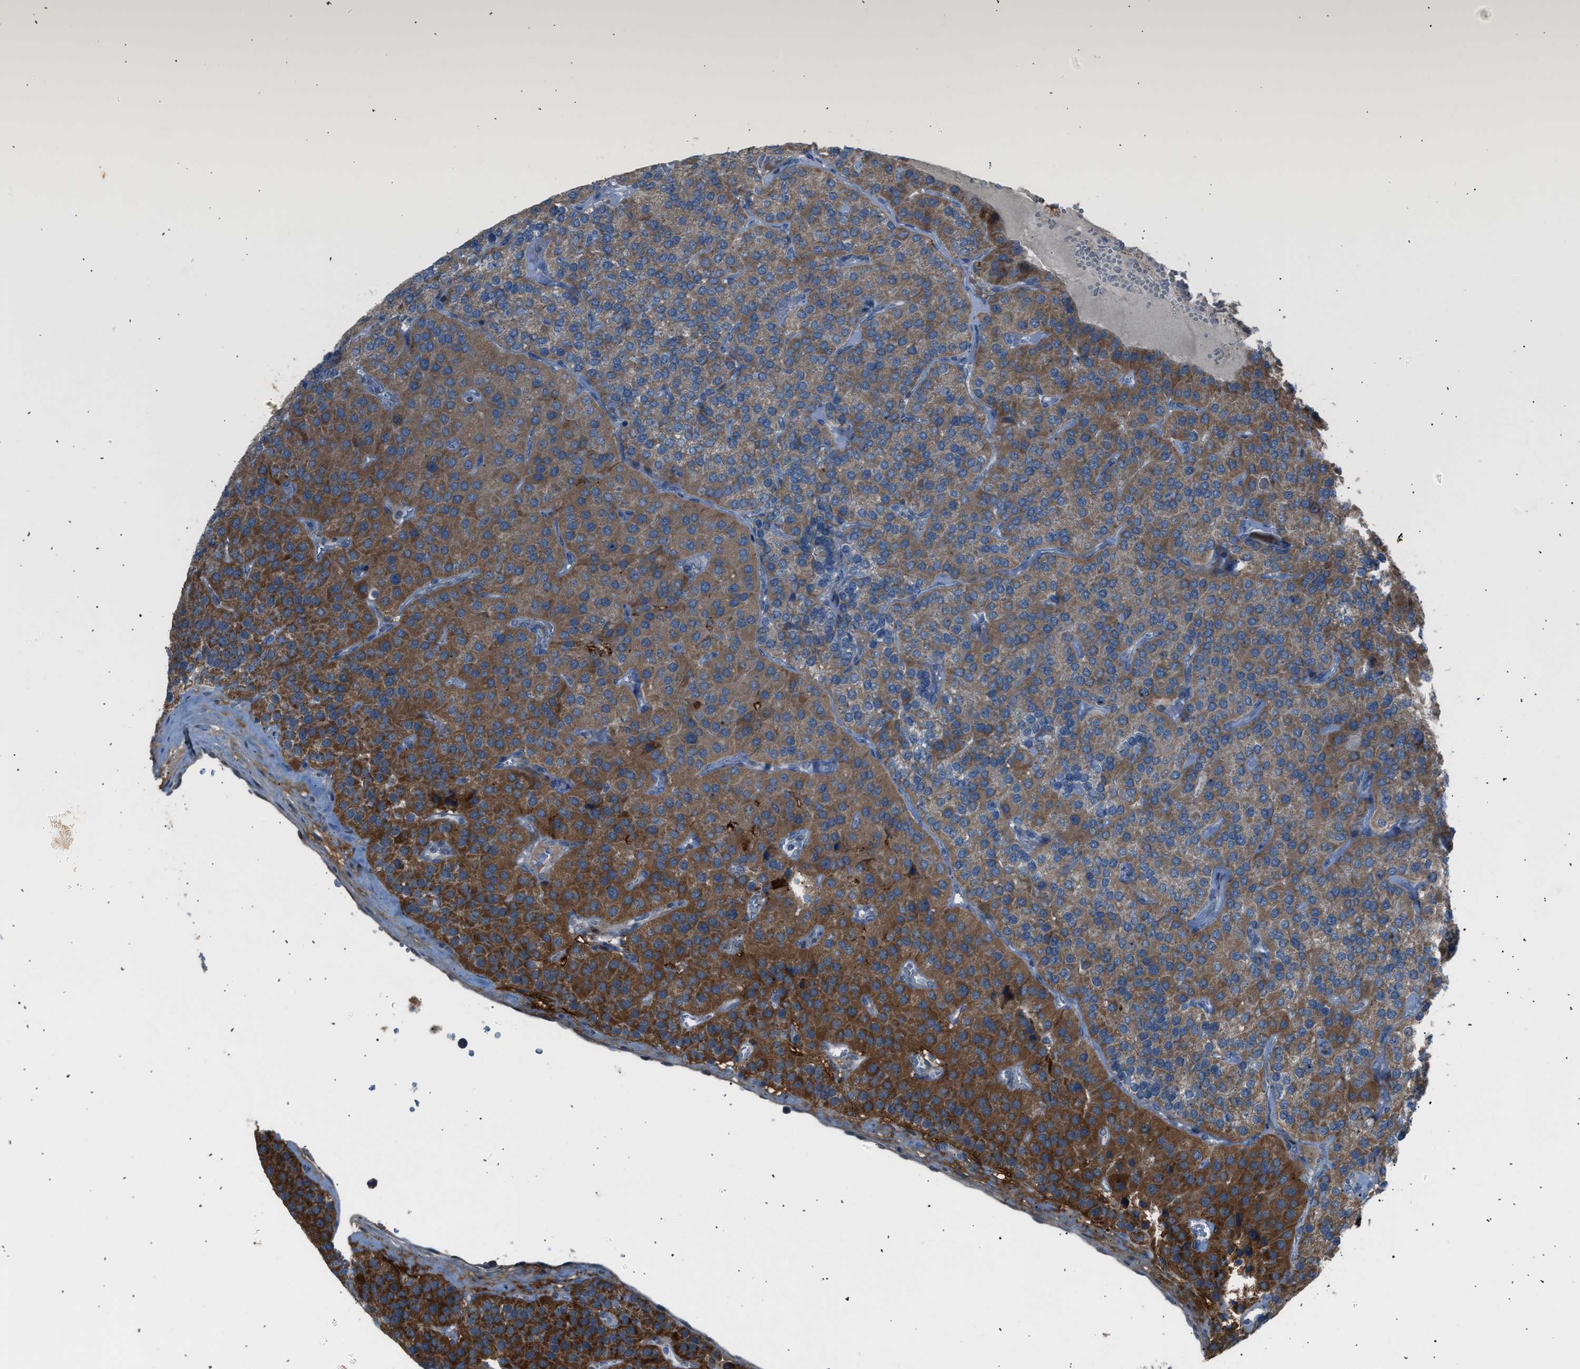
{"staining": {"intensity": "strong", "quantity": ">75%", "location": "cytoplasmic/membranous,nuclear"}, "tissue": "parathyroid gland", "cell_type": "Glandular cells", "image_type": "normal", "snomed": [{"axis": "morphology", "description": "Normal tissue, NOS"}, {"axis": "morphology", "description": "Adenoma, NOS"}, {"axis": "topography", "description": "Parathyroid gland"}], "caption": "DAB immunohistochemical staining of benign human parathyroid gland shows strong cytoplasmic/membranous,nuclear protein expression in about >75% of glandular cells.", "gene": "VPS41", "patient": {"sex": "female", "age": 86}}